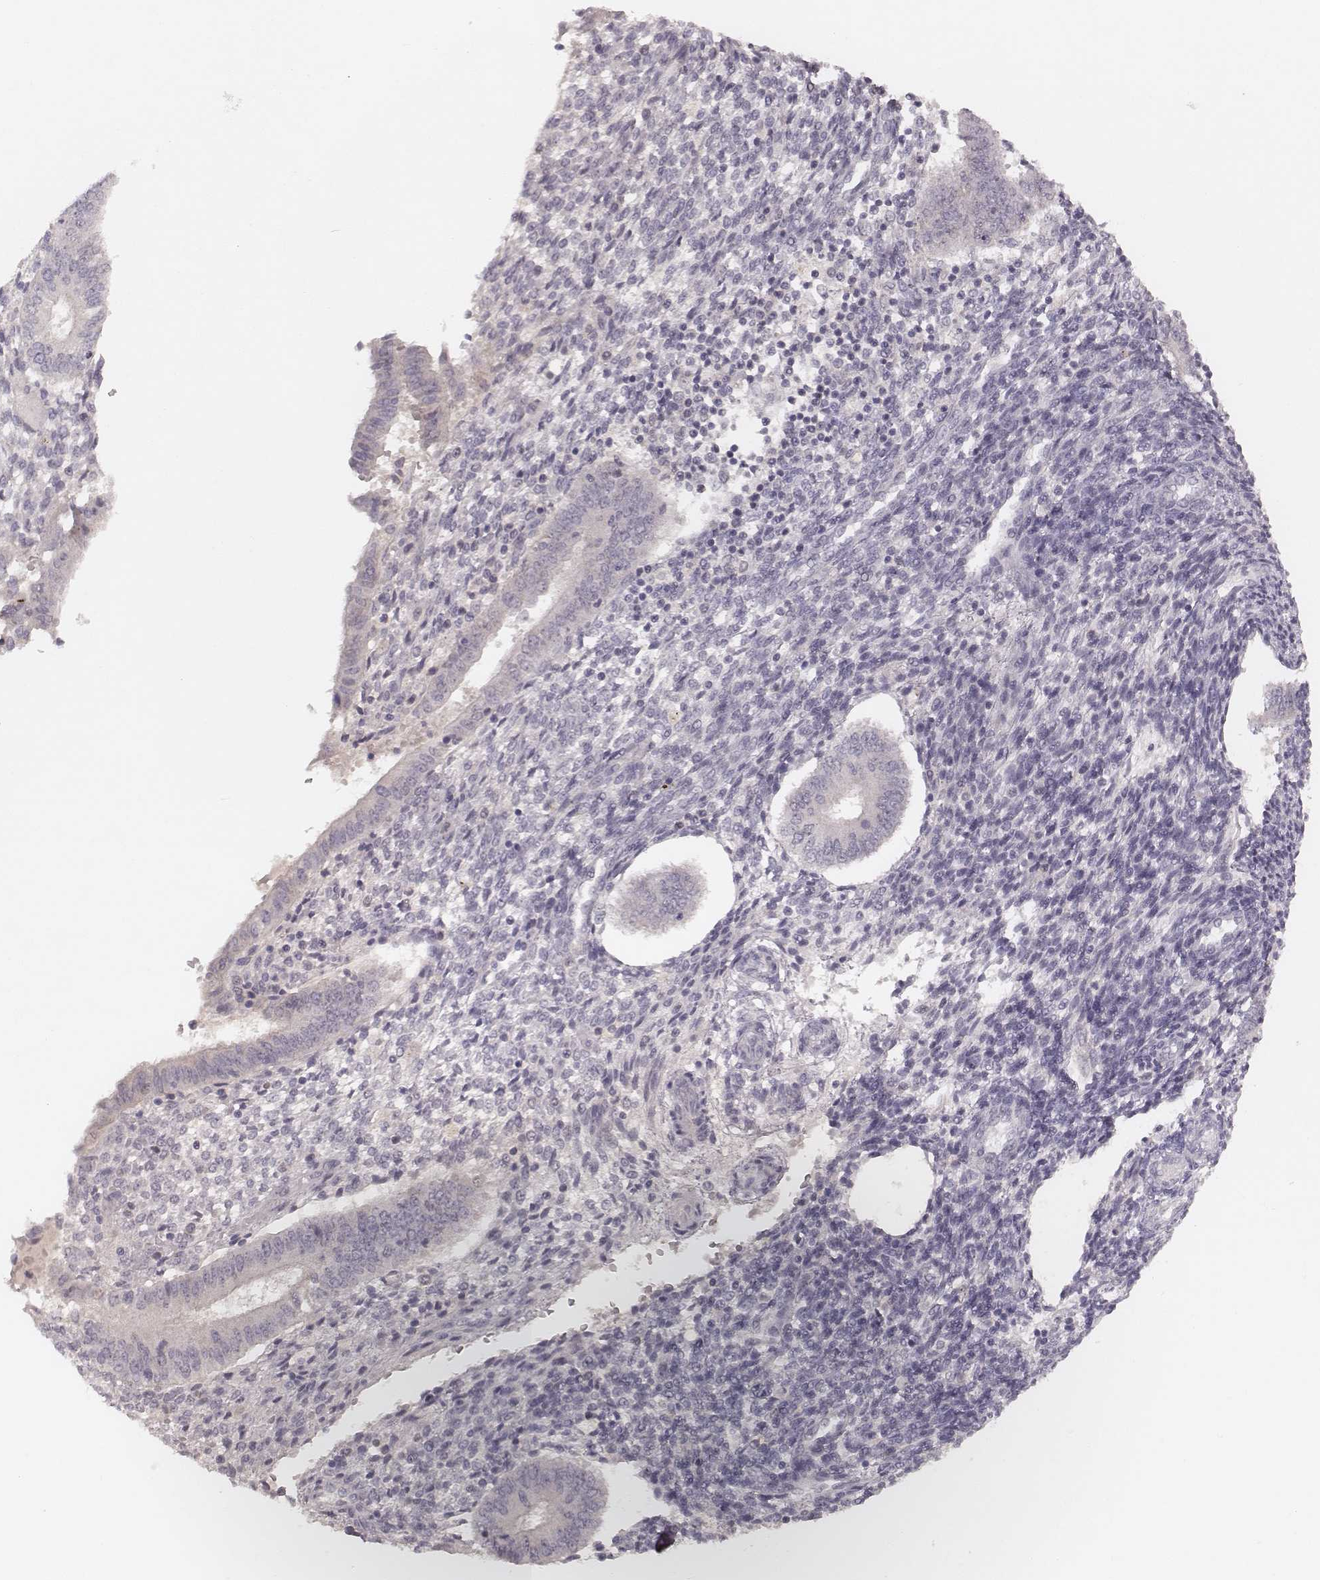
{"staining": {"intensity": "negative", "quantity": "none", "location": "none"}, "tissue": "endometrium", "cell_type": "Cells in endometrial stroma", "image_type": "normal", "snomed": [{"axis": "morphology", "description": "Normal tissue, NOS"}, {"axis": "topography", "description": "Endometrium"}], "caption": "Immunohistochemical staining of benign endometrium exhibits no significant positivity in cells in endometrial stroma.", "gene": "FAM13B", "patient": {"sex": "female", "age": 40}}